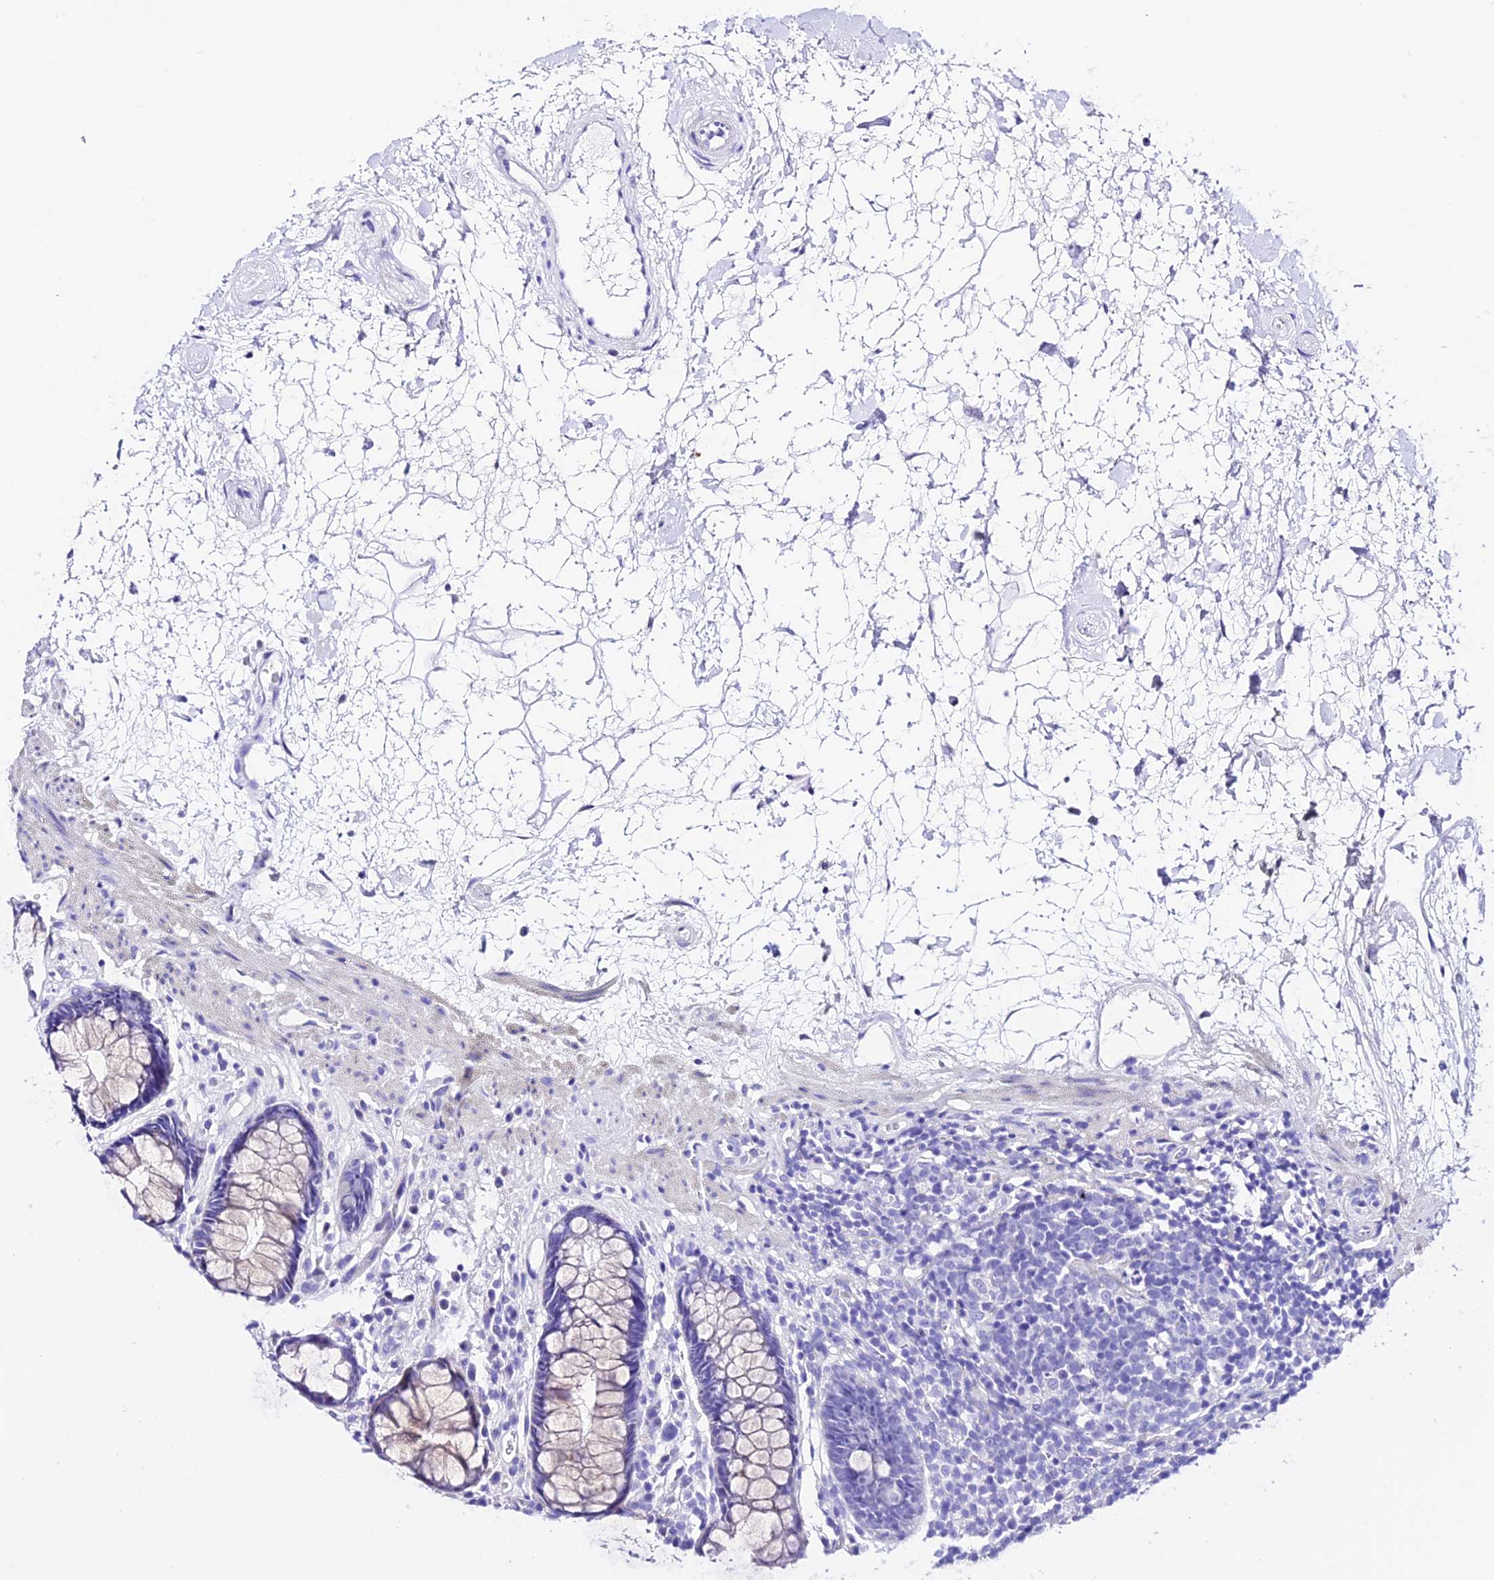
{"staining": {"intensity": "negative", "quantity": "none", "location": "none"}, "tissue": "rectum", "cell_type": "Glandular cells", "image_type": "normal", "snomed": [{"axis": "morphology", "description": "Normal tissue, NOS"}, {"axis": "topography", "description": "Rectum"}], "caption": "Image shows no protein expression in glandular cells of benign rectum. (Immunohistochemistry (ihc), brightfield microscopy, high magnification).", "gene": "TRMT44", "patient": {"sex": "male", "age": 64}}